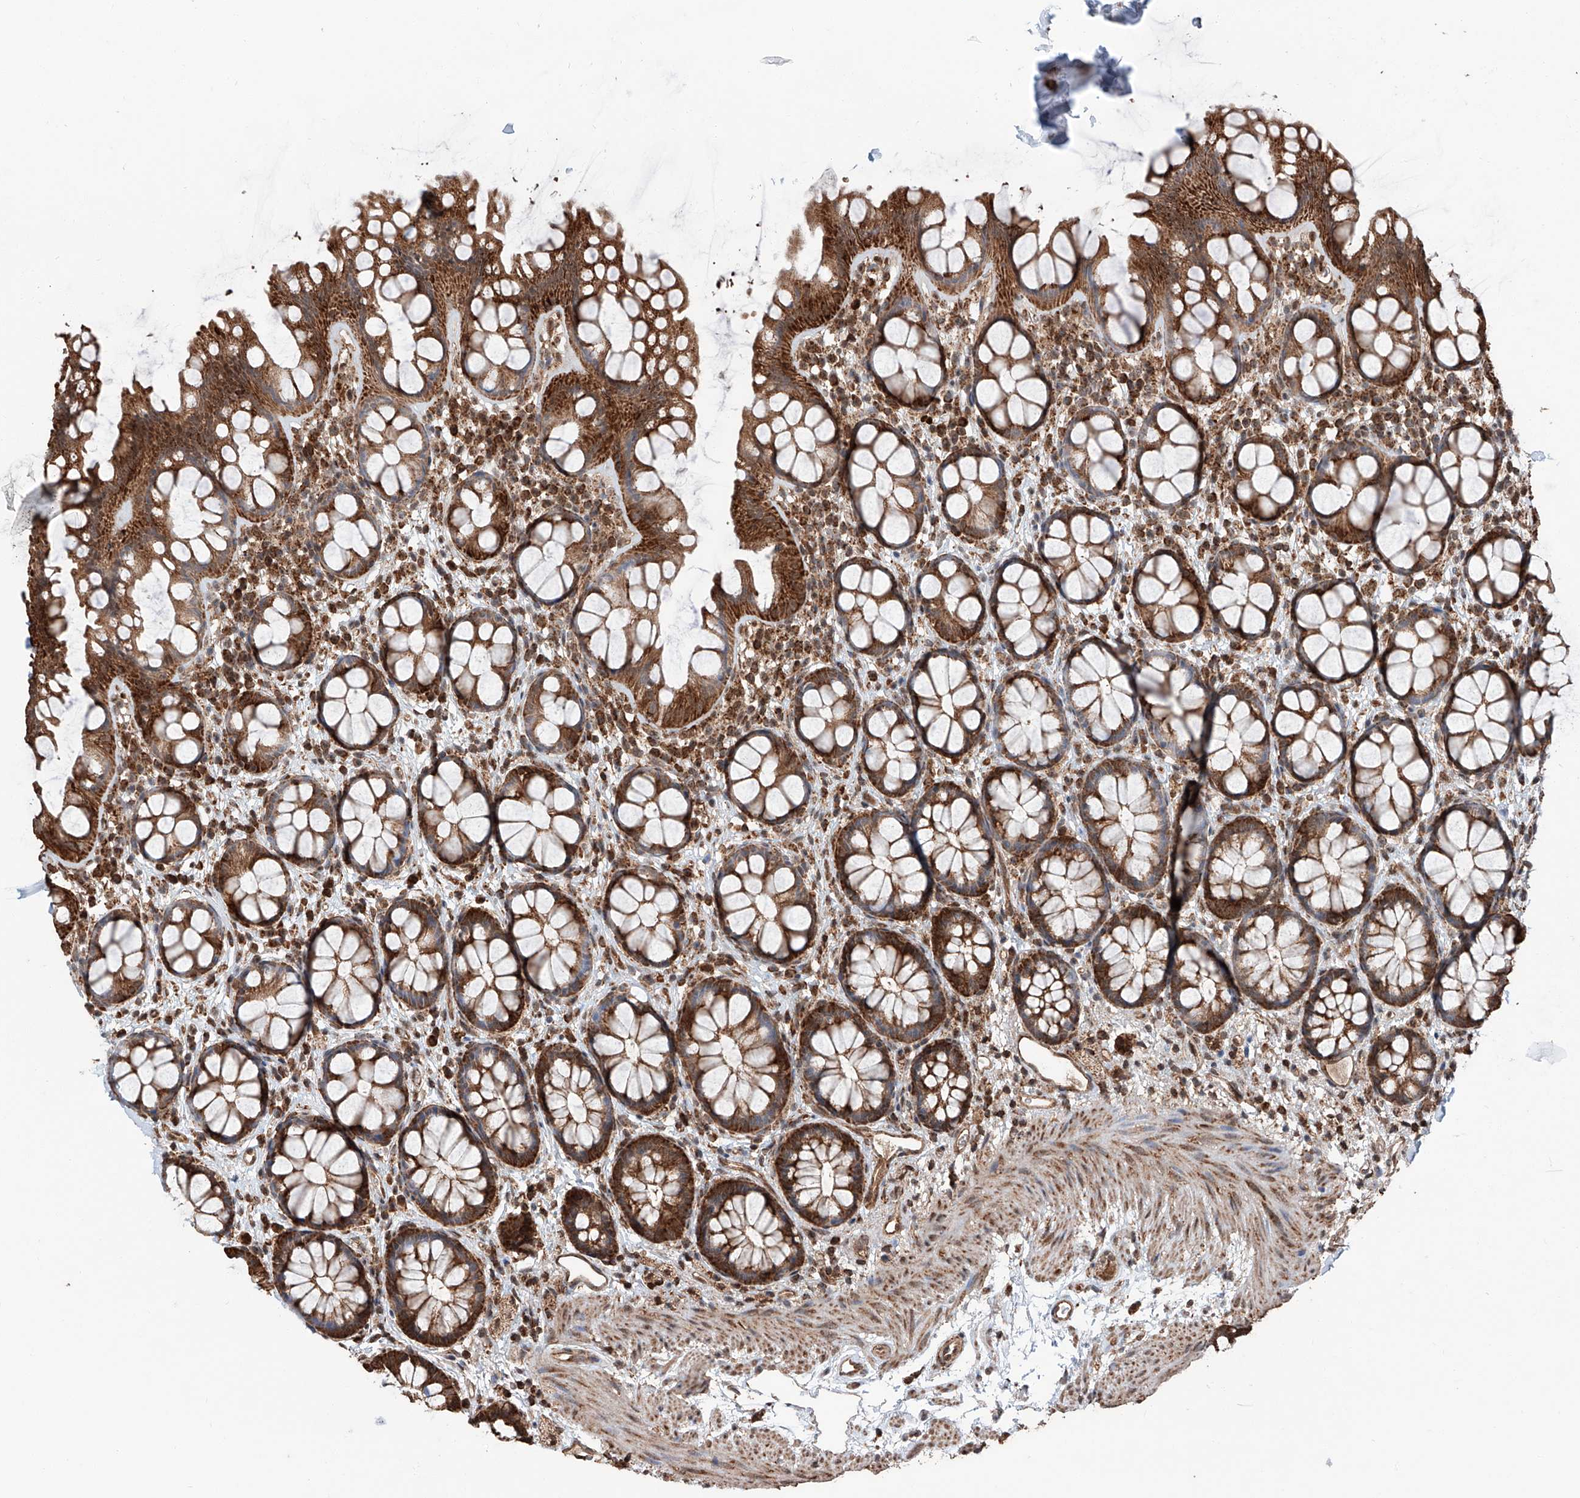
{"staining": {"intensity": "strong", "quantity": ">75%", "location": "cytoplasmic/membranous"}, "tissue": "rectum", "cell_type": "Glandular cells", "image_type": "normal", "snomed": [{"axis": "morphology", "description": "Normal tissue, NOS"}, {"axis": "topography", "description": "Rectum"}], "caption": "A histopathology image of rectum stained for a protein shows strong cytoplasmic/membranous brown staining in glandular cells. (DAB = brown stain, brightfield microscopy at high magnification).", "gene": "ZNF445", "patient": {"sex": "female", "age": 65}}